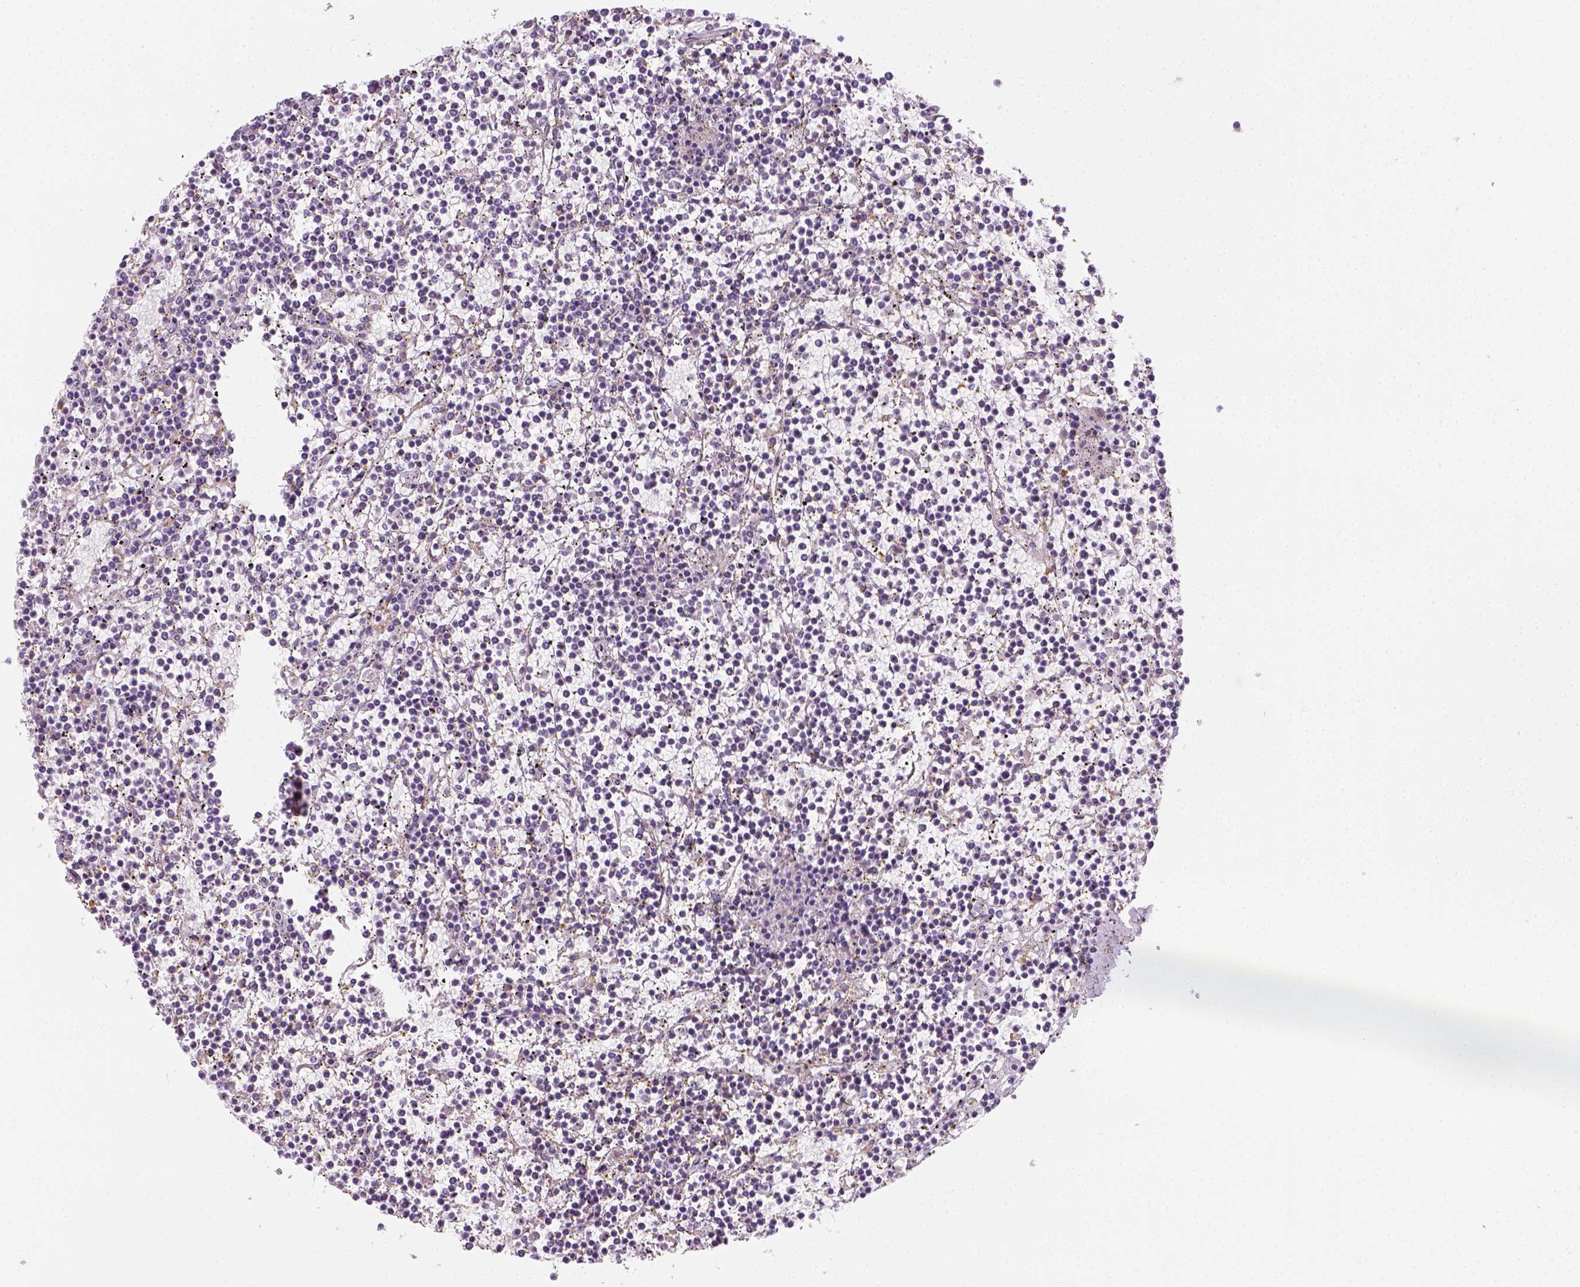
{"staining": {"intensity": "negative", "quantity": "none", "location": "none"}, "tissue": "lymphoma", "cell_type": "Tumor cells", "image_type": "cancer", "snomed": [{"axis": "morphology", "description": "Malignant lymphoma, non-Hodgkin's type, Low grade"}, {"axis": "topography", "description": "Spleen"}], "caption": "High power microscopy image of an immunohistochemistry (IHC) micrograph of lymphoma, revealing no significant expression in tumor cells.", "gene": "FAM163B", "patient": {"sex": "female", "age": 19}}